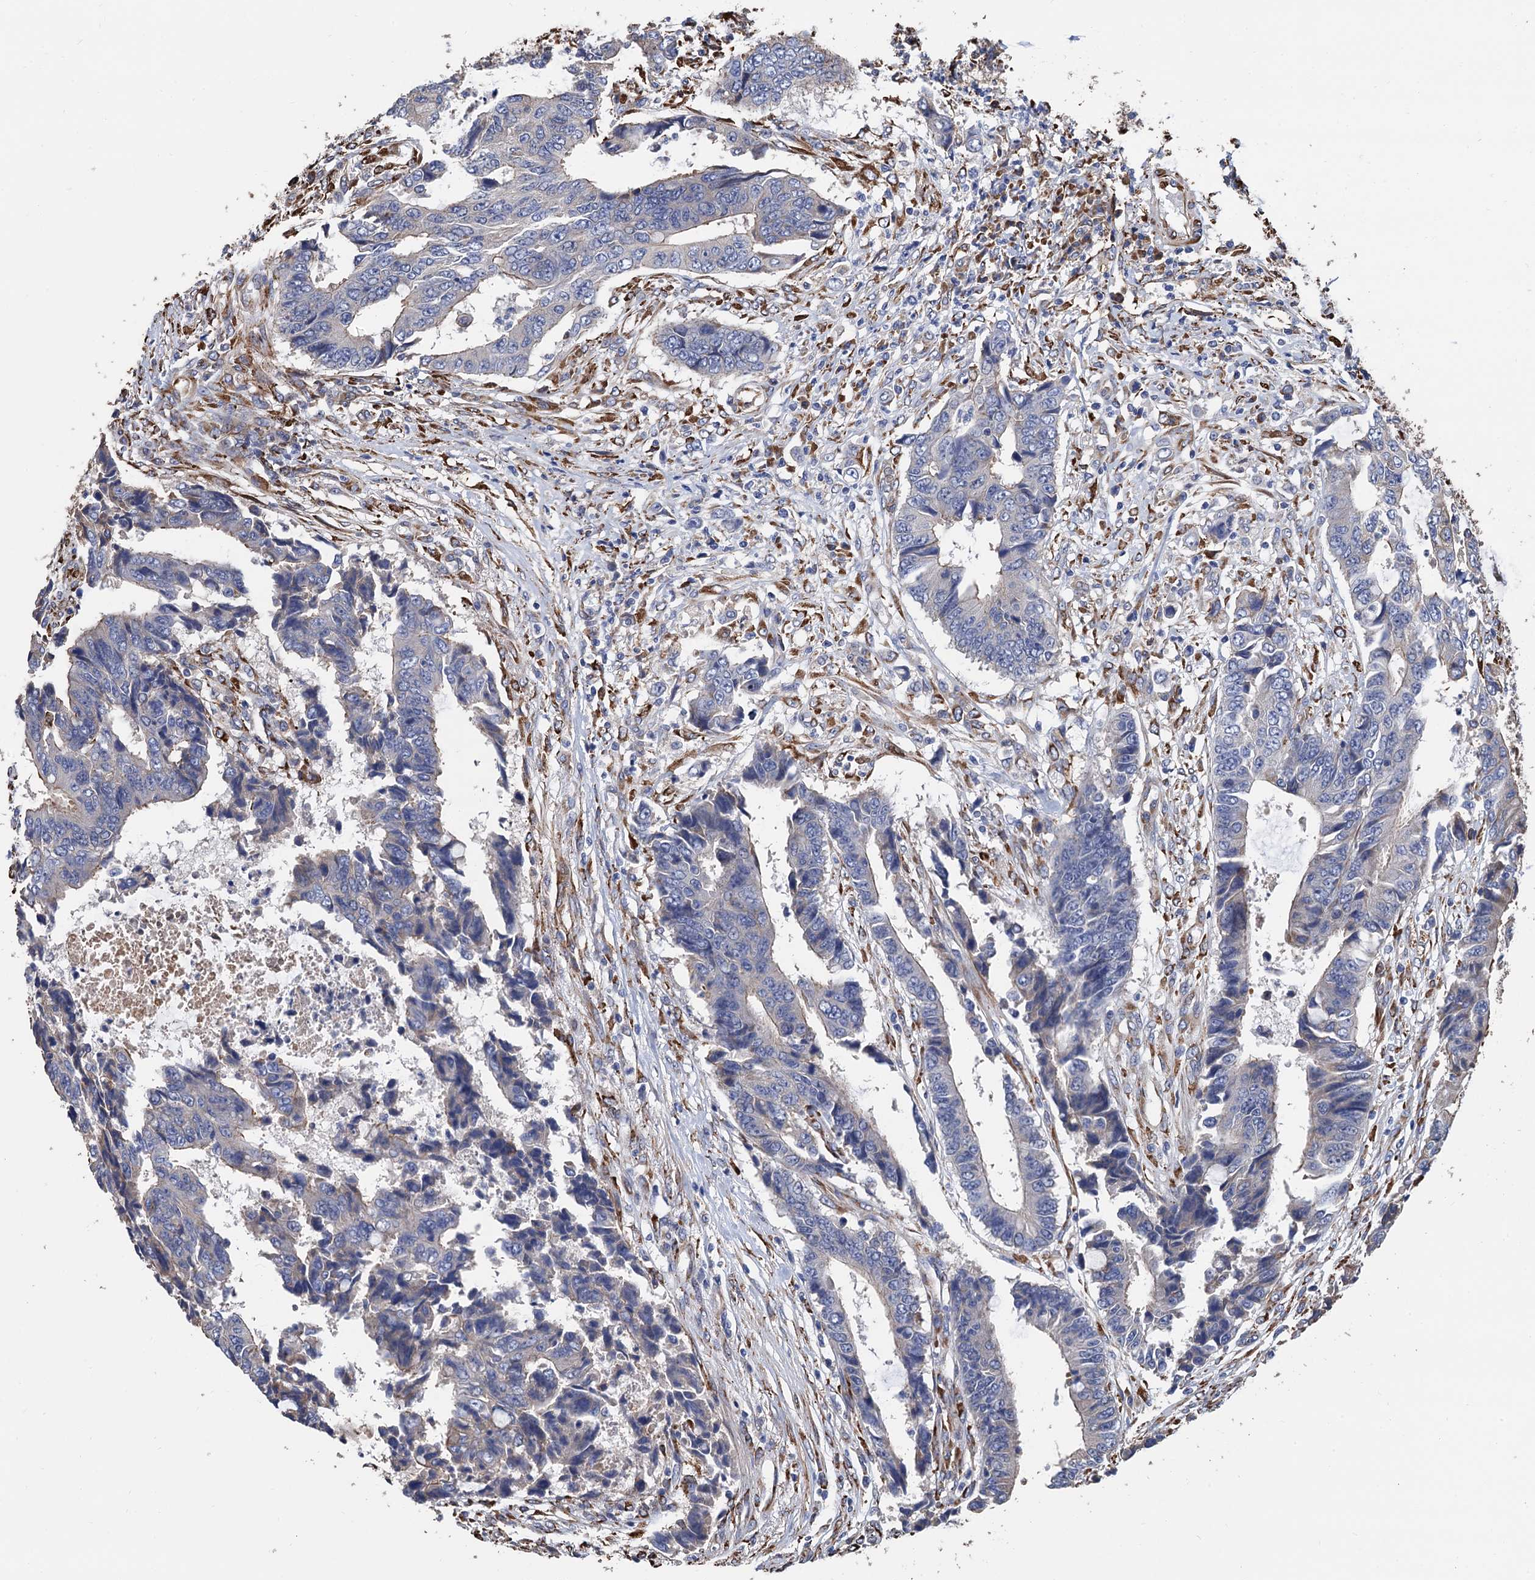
{"staining": {"intensity": "negative", "quantity": "none", "location": "none"}, "tissue": "colorectal cancer", "cell_type": "Tumor cells", "image_type": "cancer", "snomed": [{"axis": "morphology", "description": "Adenocarcinoma, NOS"}, {"axis": "topography", "description": "Rectum"}], "caption": "Adenocarcinoma (colorectal) was stained to show a protein in brown. There is no significant staining in tumor cells. (DAB immunohistochemistry (IHC), high magnification).", "gene": "CNNM1", "patient": {"sex": "male", "age": 84}}